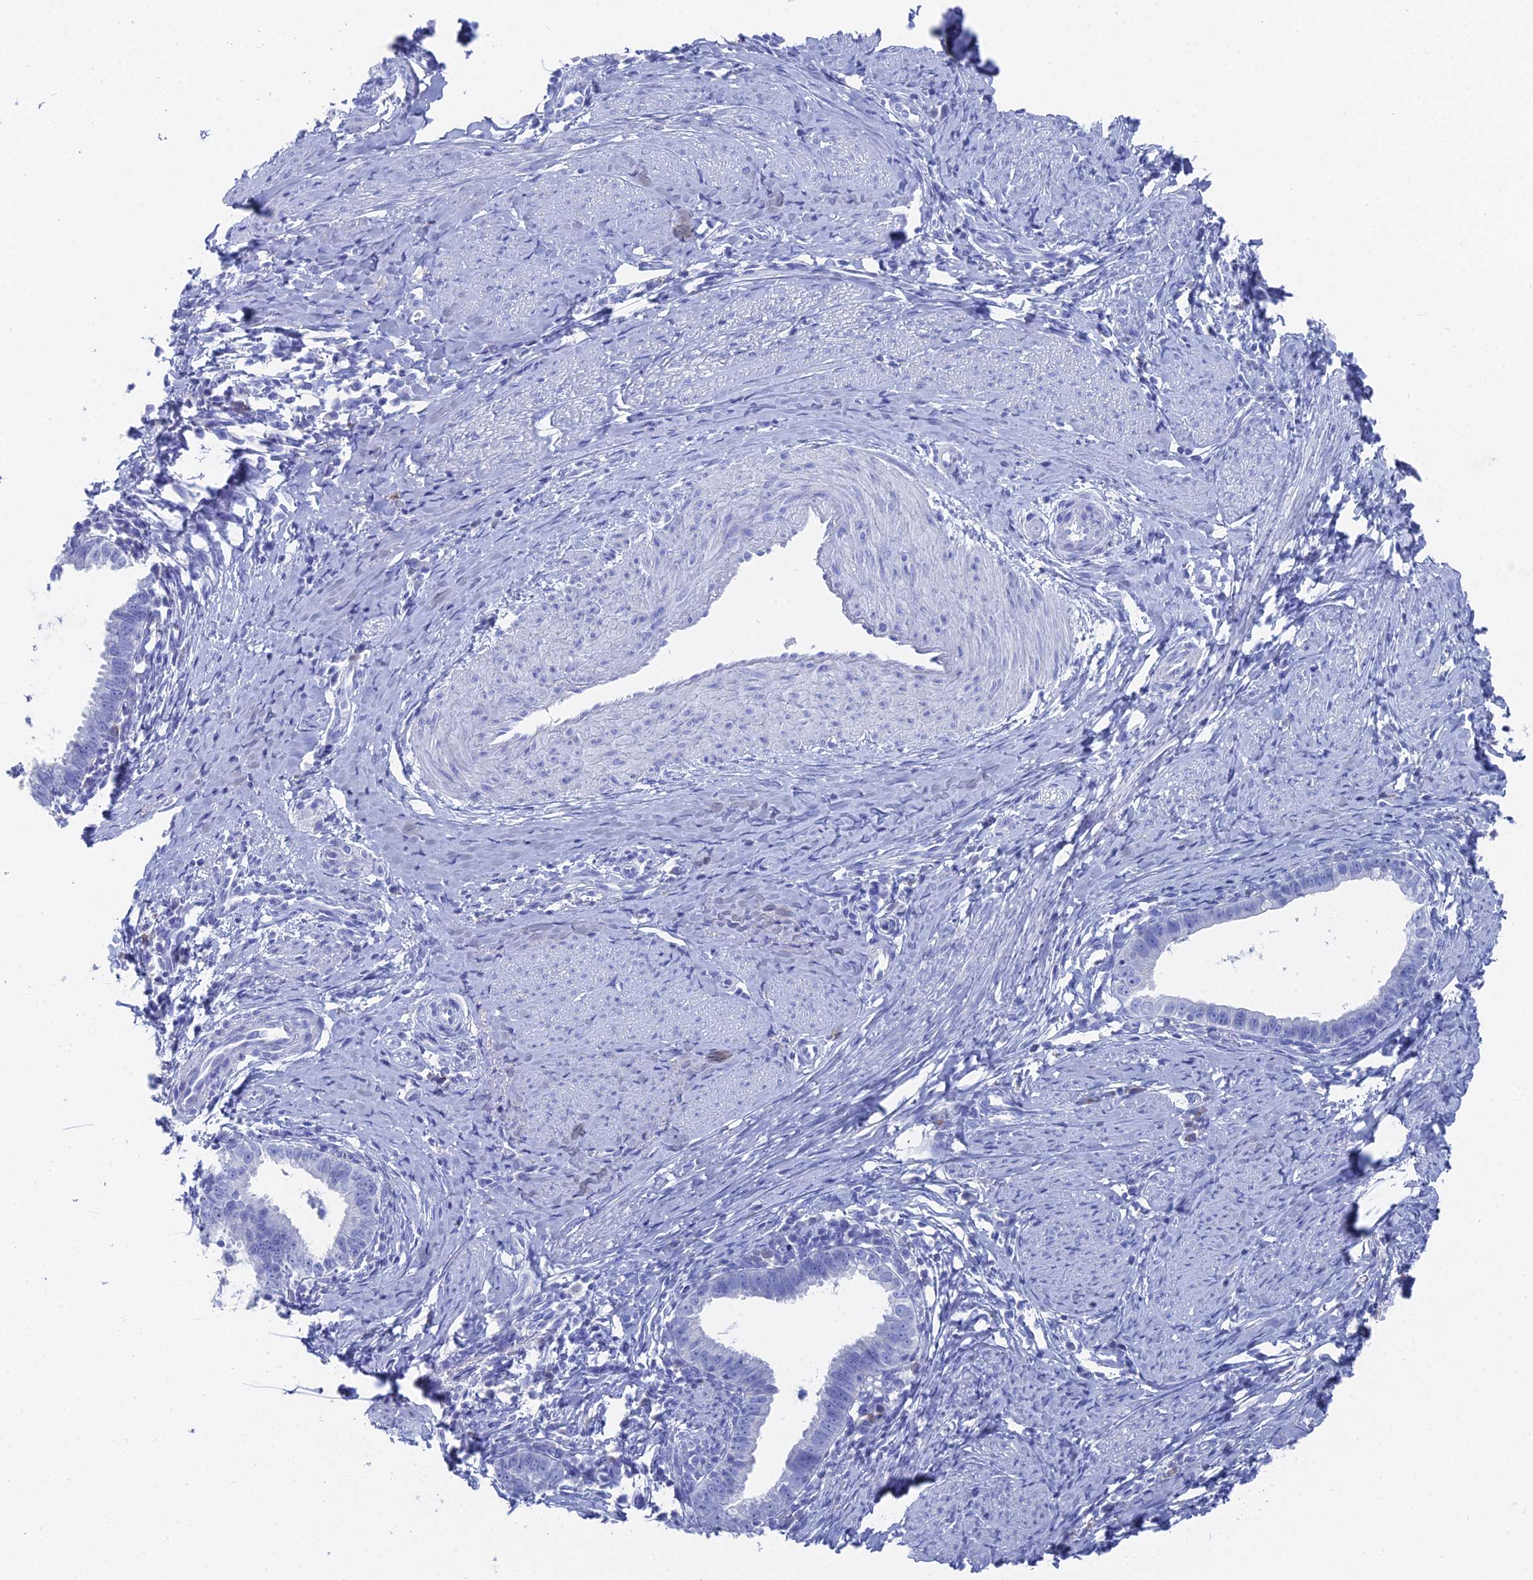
{"staining": {"intensity": "negative", "quantity": "none", "location": "none"}, "tissue": "cervical cancer", "cell_type": "Tumor cells", "image_type": "cancer", "snomed": [{"axis": "morphology", "description": "Adenocarcinoma, NOS"}, {"axis": "topography", "description": "Cervix"}], "caption": "DAB (3,3'-diaminobenzidine) immunohistochemical staining of cervical adenocarcinoma exhibits no significant positivity in tumor cells. The staining is performed using DAB brown chromogen with nuclei counter-stained in using hematoxylin.", "gene": "ENPP3", "patient": {"sex": "female", "age": 36}}